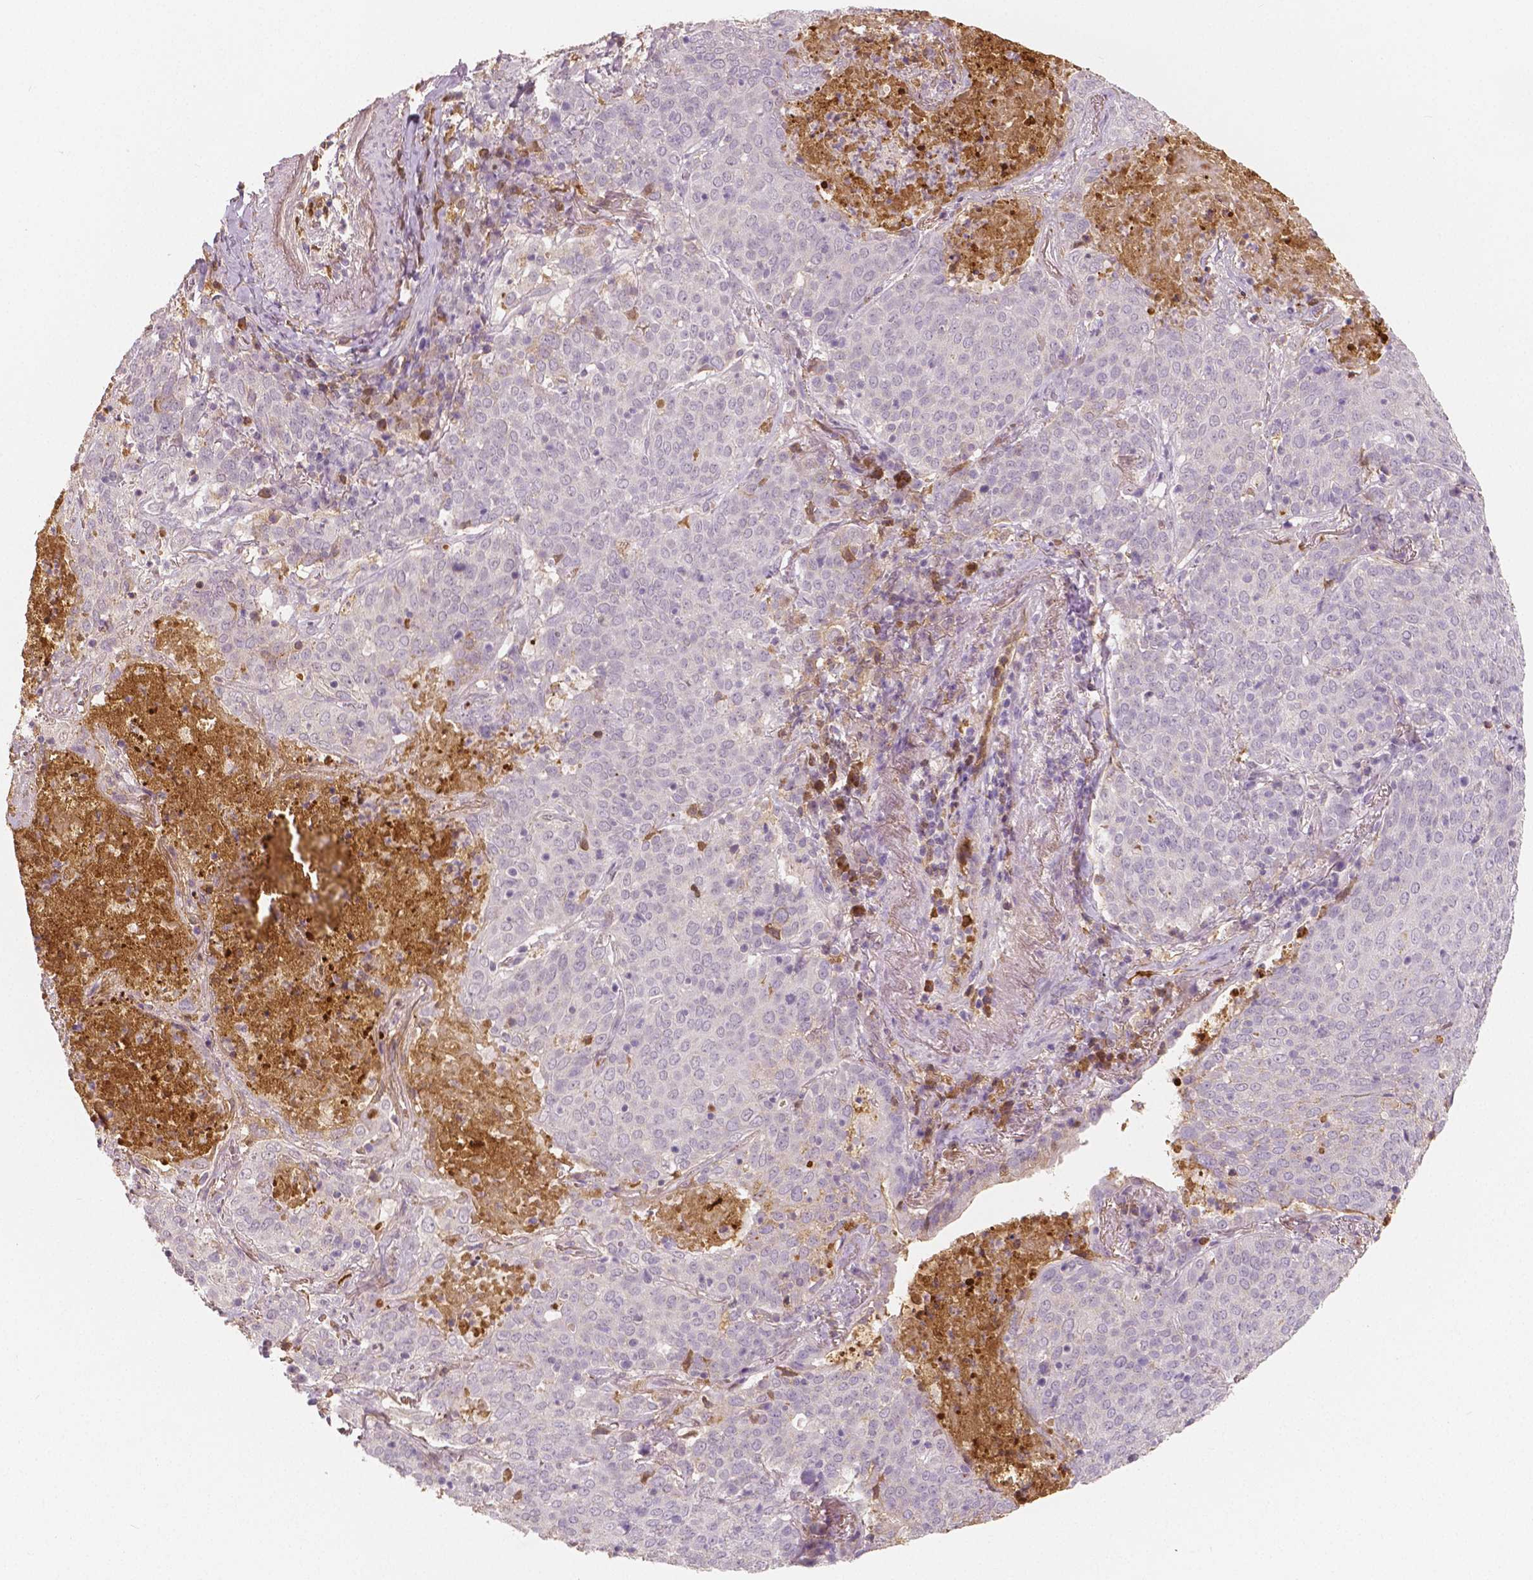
{"staining": {"intensity": "negative", "quantity": "none", "location": "none"}, "tissue": "lung cancer", "cell_type": "Tumor cells", "image_type": "cancer", "snomed": [{"axis": "morphology", "description": "Squamous cell carcinoma, NOS"}, {"axis": "topography", "description": "Lung"}], "caption": "Immunohistochemistry (IHC) micrograph of human lung cancer stained for a protein (brown), which displays no staining in tumor cells.", "gene": "APOA4", "patient": {"sex": "male", "age": 82}}